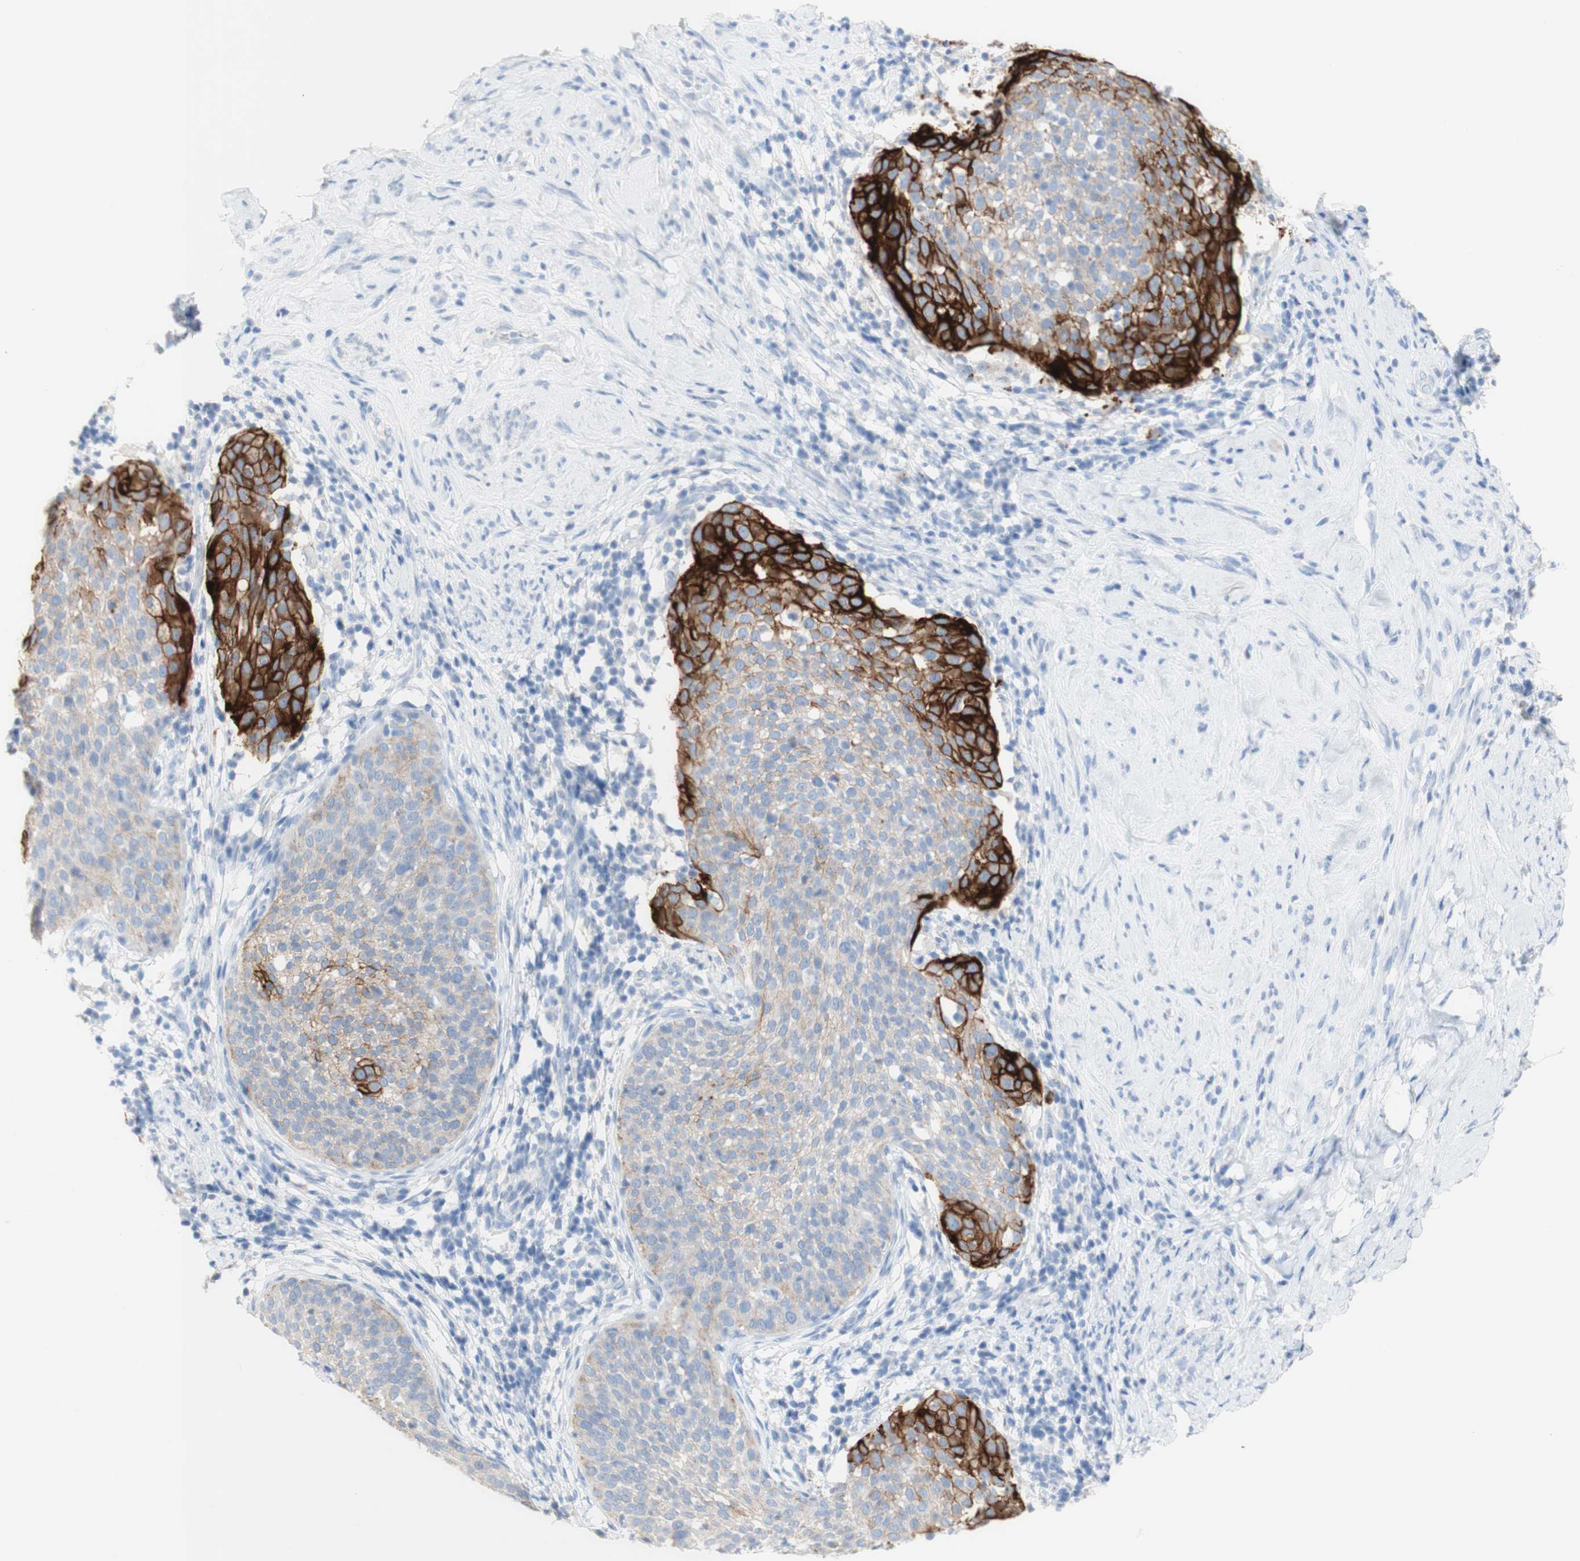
{"staining": {"intensity": "strong", "quantity": "25%-75%", "location": "cytoplasmic/membranous"}, "tissue": "cervical cancer", "cell_type": "Tumor cells", "image_type": "cancer", "snomed": [{"axis": "morphology", "description": "Squamous cell carcinoma, NOS"}, {"axis": "topography", "description": "Cervix"}], "caption": "Strong cytoplasmic/membranous staining is appreciated in approximately 25%-75% of tumor cells in cervical squamous cell carcinoma.", "gene": "DSC2", "patient": {"sex": "female", "age": 51}}